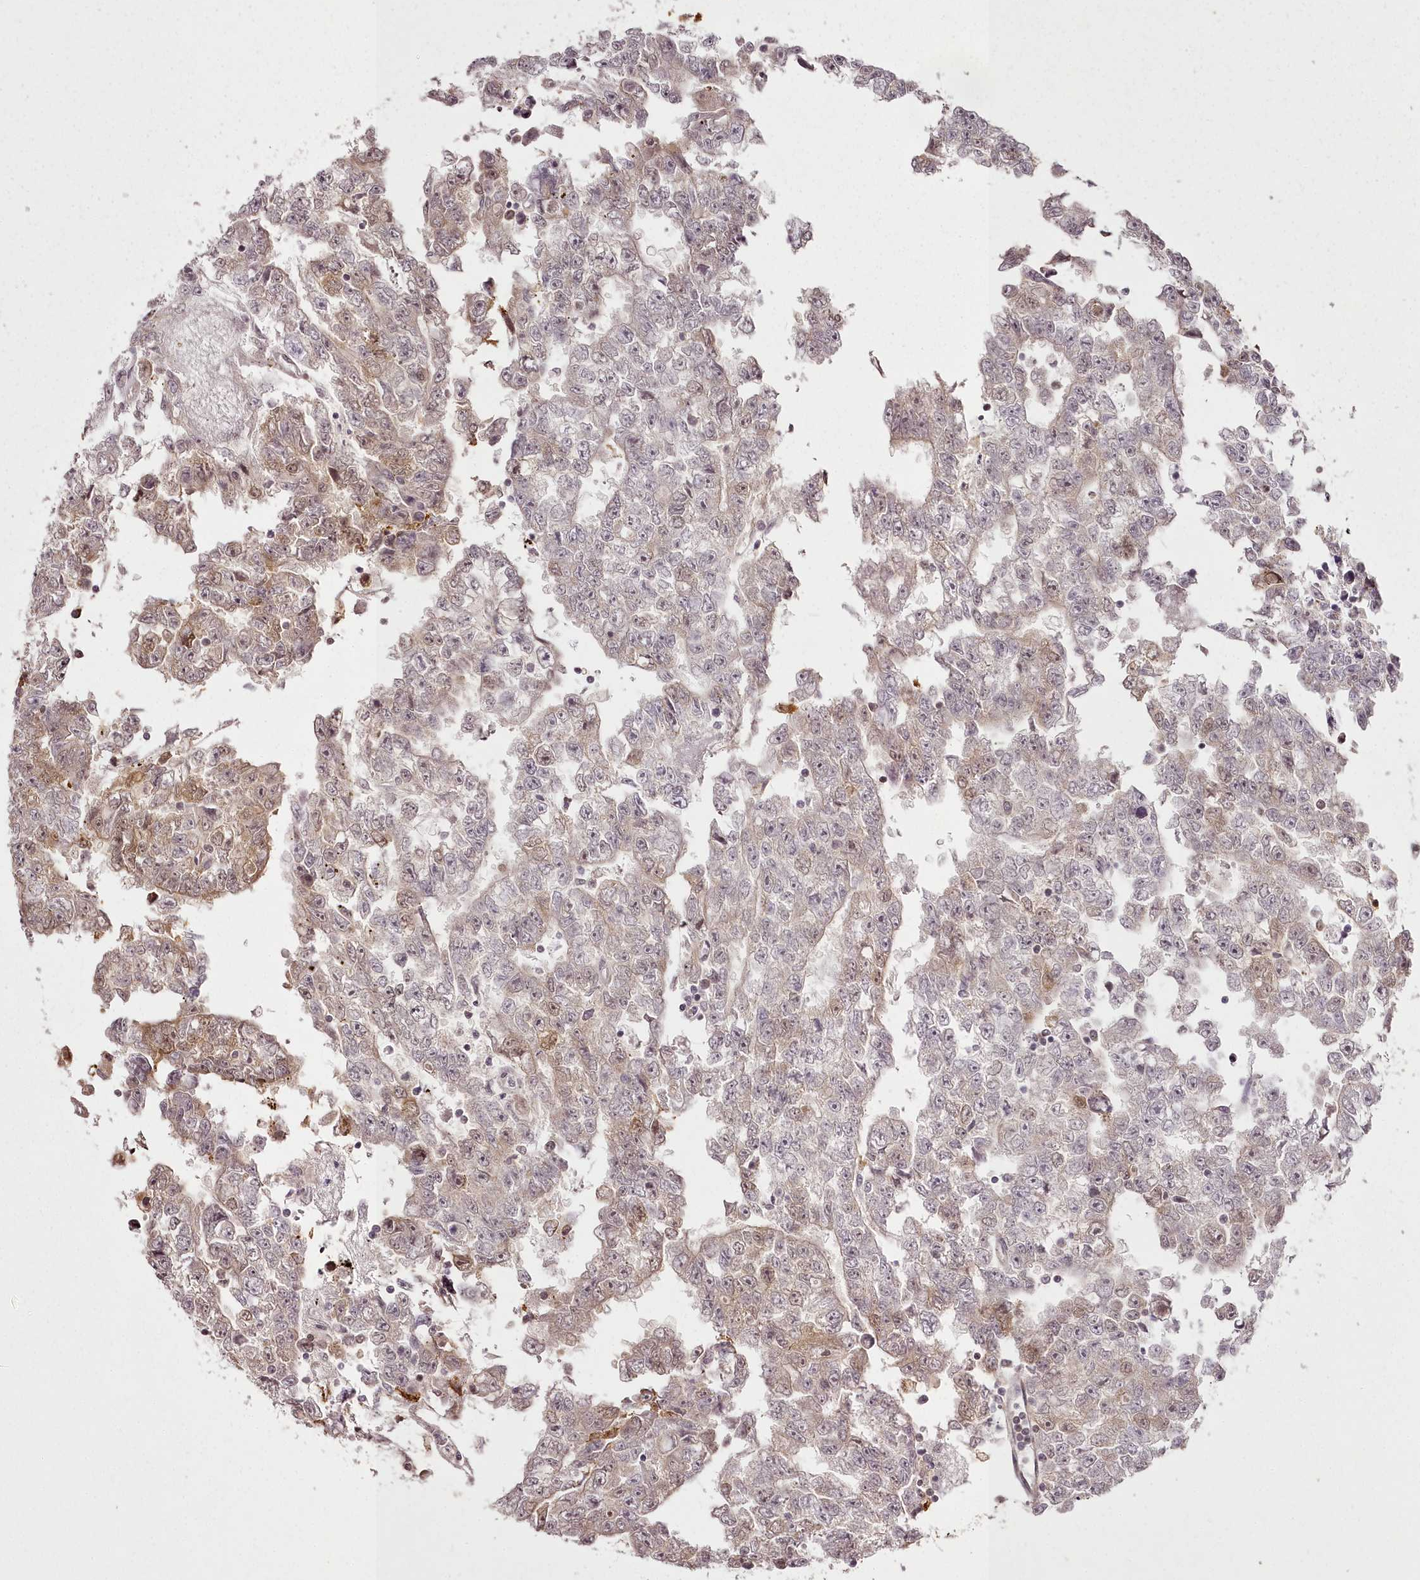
{"staining": {"intensity": "moderate", "quantity": "25%-75%", "location": "cytoplasmic/membranous,nuclear"}, "tissue": "testis cancer", "cell_type": "Tumor cells", "image_type": "cancer", "snomed": [{"axis": "morphology", "description": "Carcinoma, Embryonal, NOS"}, {"axis": "topography", "description": "Testis"}], "caption": "Testis cancer (embryonal carcinoma) tissue displays moderate cytoplasmic/membranous and nuclear positivity in approximately 25%-75% of tumor cells The staining was performed using DAB (3,3'-diaminobenzidine) to visualize the protein expression in brown, while the nuclei were stained in blue with hematoxylin (Magnification: 20x).", "gene": "CHCHD2", "patient": {"sex": "male", "age": 25}}